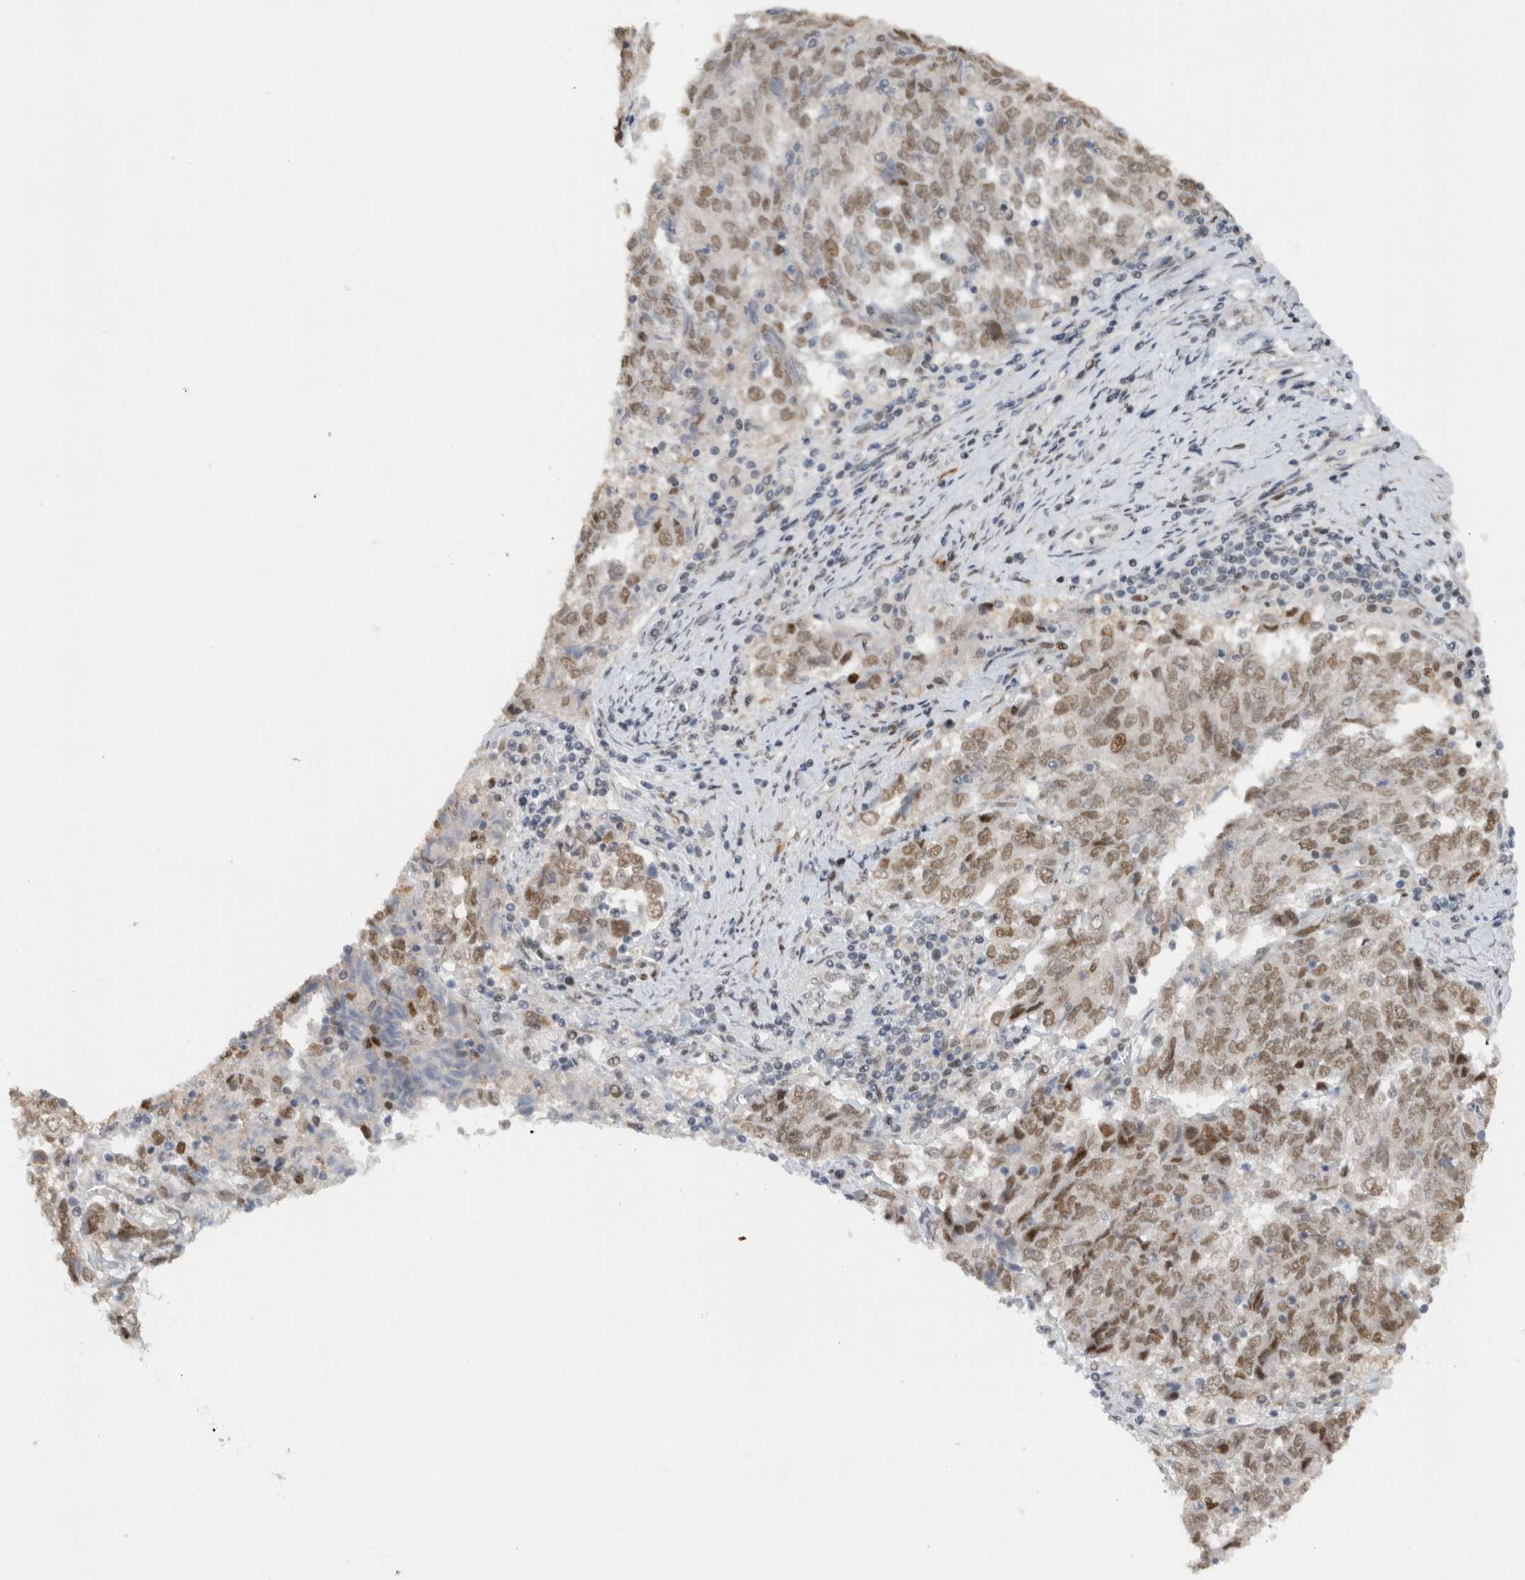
{"staining": {"intensity": "moderate", "quantity": ">75%", "location": "nuclear"}, "tissue": "endometrial cancer", "cell_type": "Tumor cells", "image_type": "cancer", "snomed": [{"axis": "morphology", "description": "Adenocarcinoma, NOS"}, {"axis": "topography", "description": "Endometrium"}], "caption": "Immunohistochemistry histopathology image of neoplastic tissue: human adenocarcinoma (endometrial) stained using immunohistochemistry reveals medium levels of moderate protein expression localized specifically in the nuclear of tumor cells, appearing as a nuclear brown color.", "gene": "HNRNPR", "patient": {"sex": "female", "age": 80}}